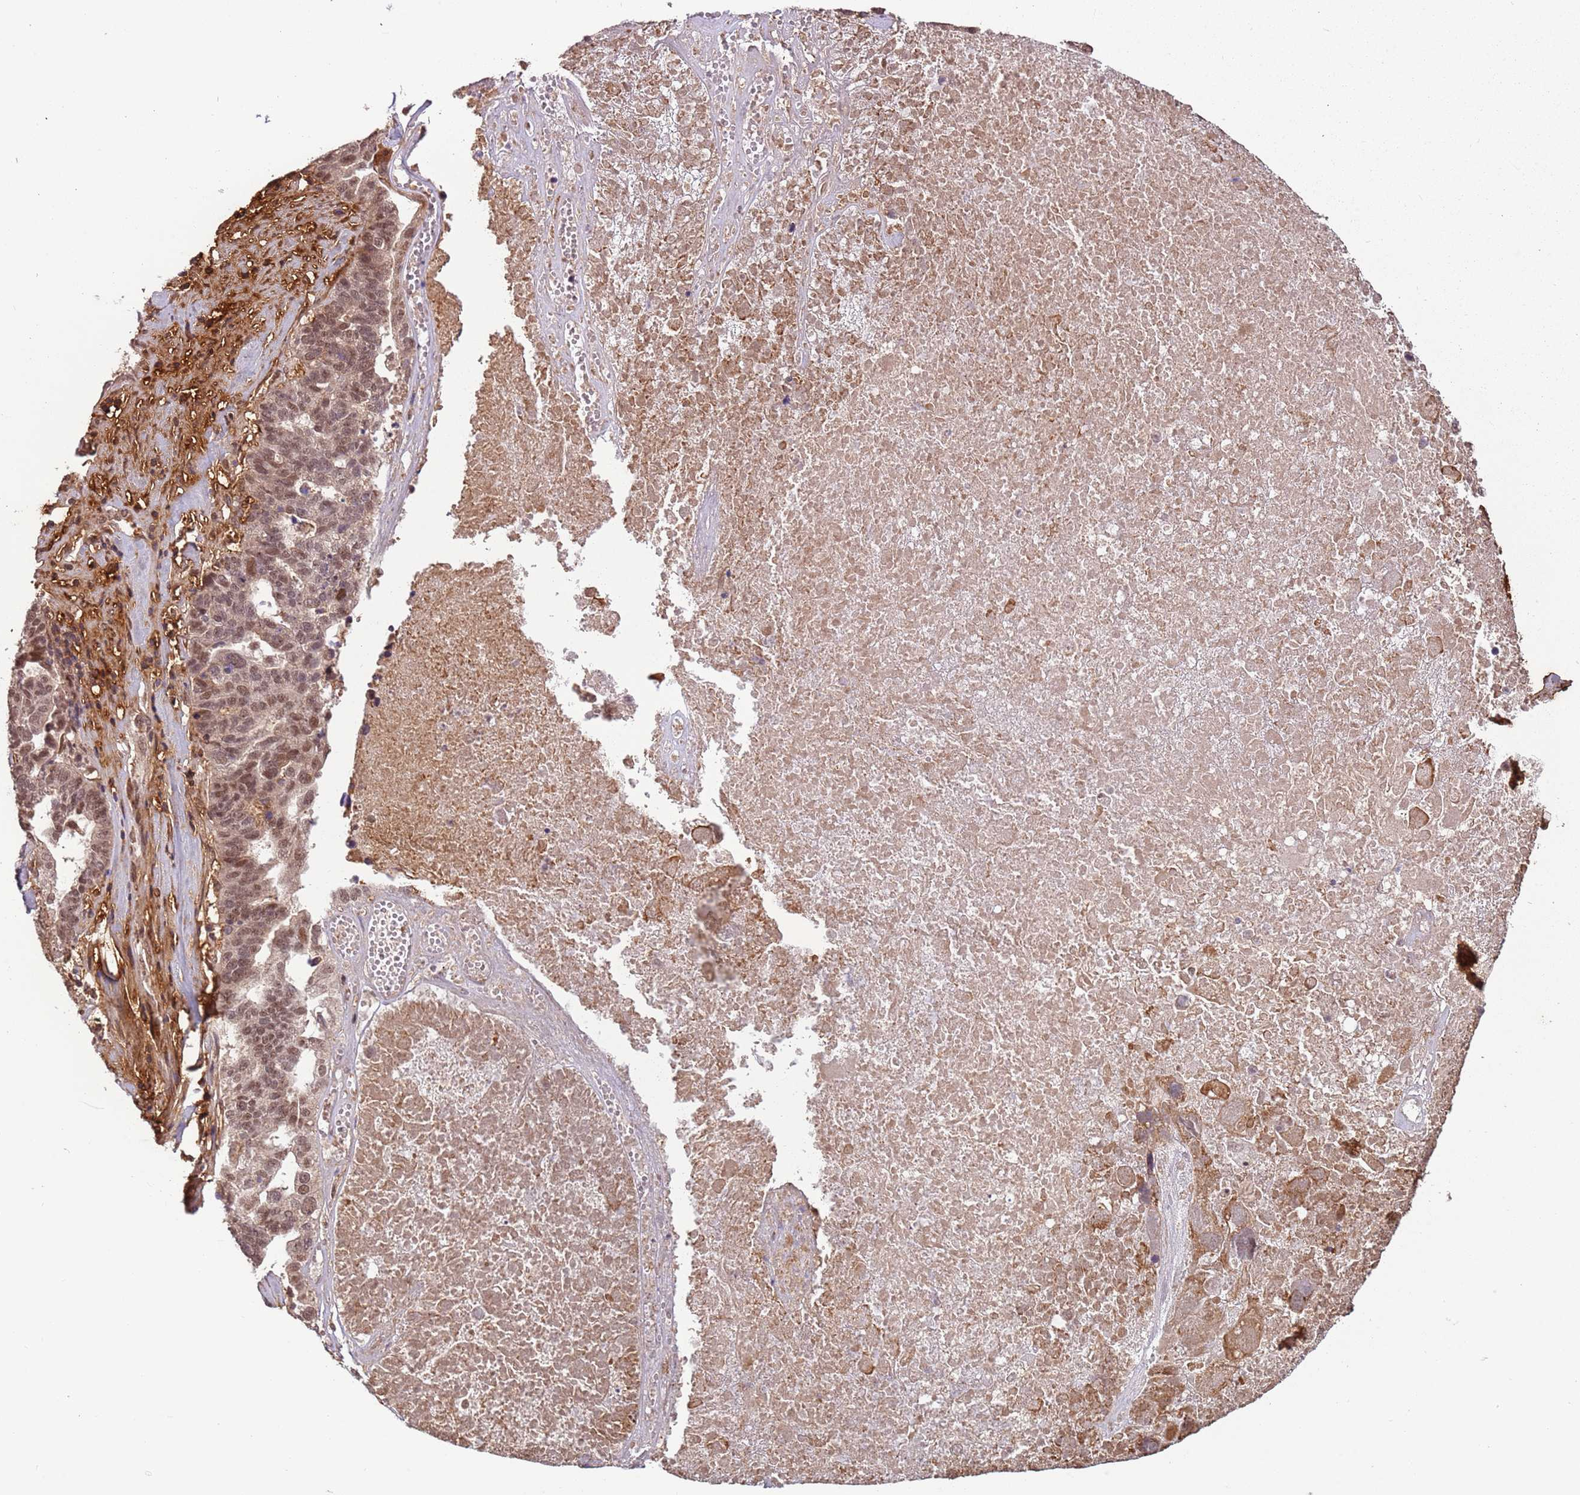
{"staining": {"intensity": "moderate", "quantity": ">75%", "location": "nuclear"}, "tissue": "ovarian cancer", "cell_type": "Tumor cells", "image_type": "cancer", "snomed": [{"axis": "morphology", "description": "Cystadenocarcinoma, serous, NOS"}, {"axis": "topography", "description": "Ovary"}], "caption": "High-magnification brightfield microscopy of ovarian serous cystadenocarcinoma stained with DAB (brown) and counterstained with hematoxylin (blue). tumor cells exhibit moderate nuclear expression is identified in approximately>75% of cells.", "gene": "POLR3H", "patient": {"sex": "female", "age": 59}}